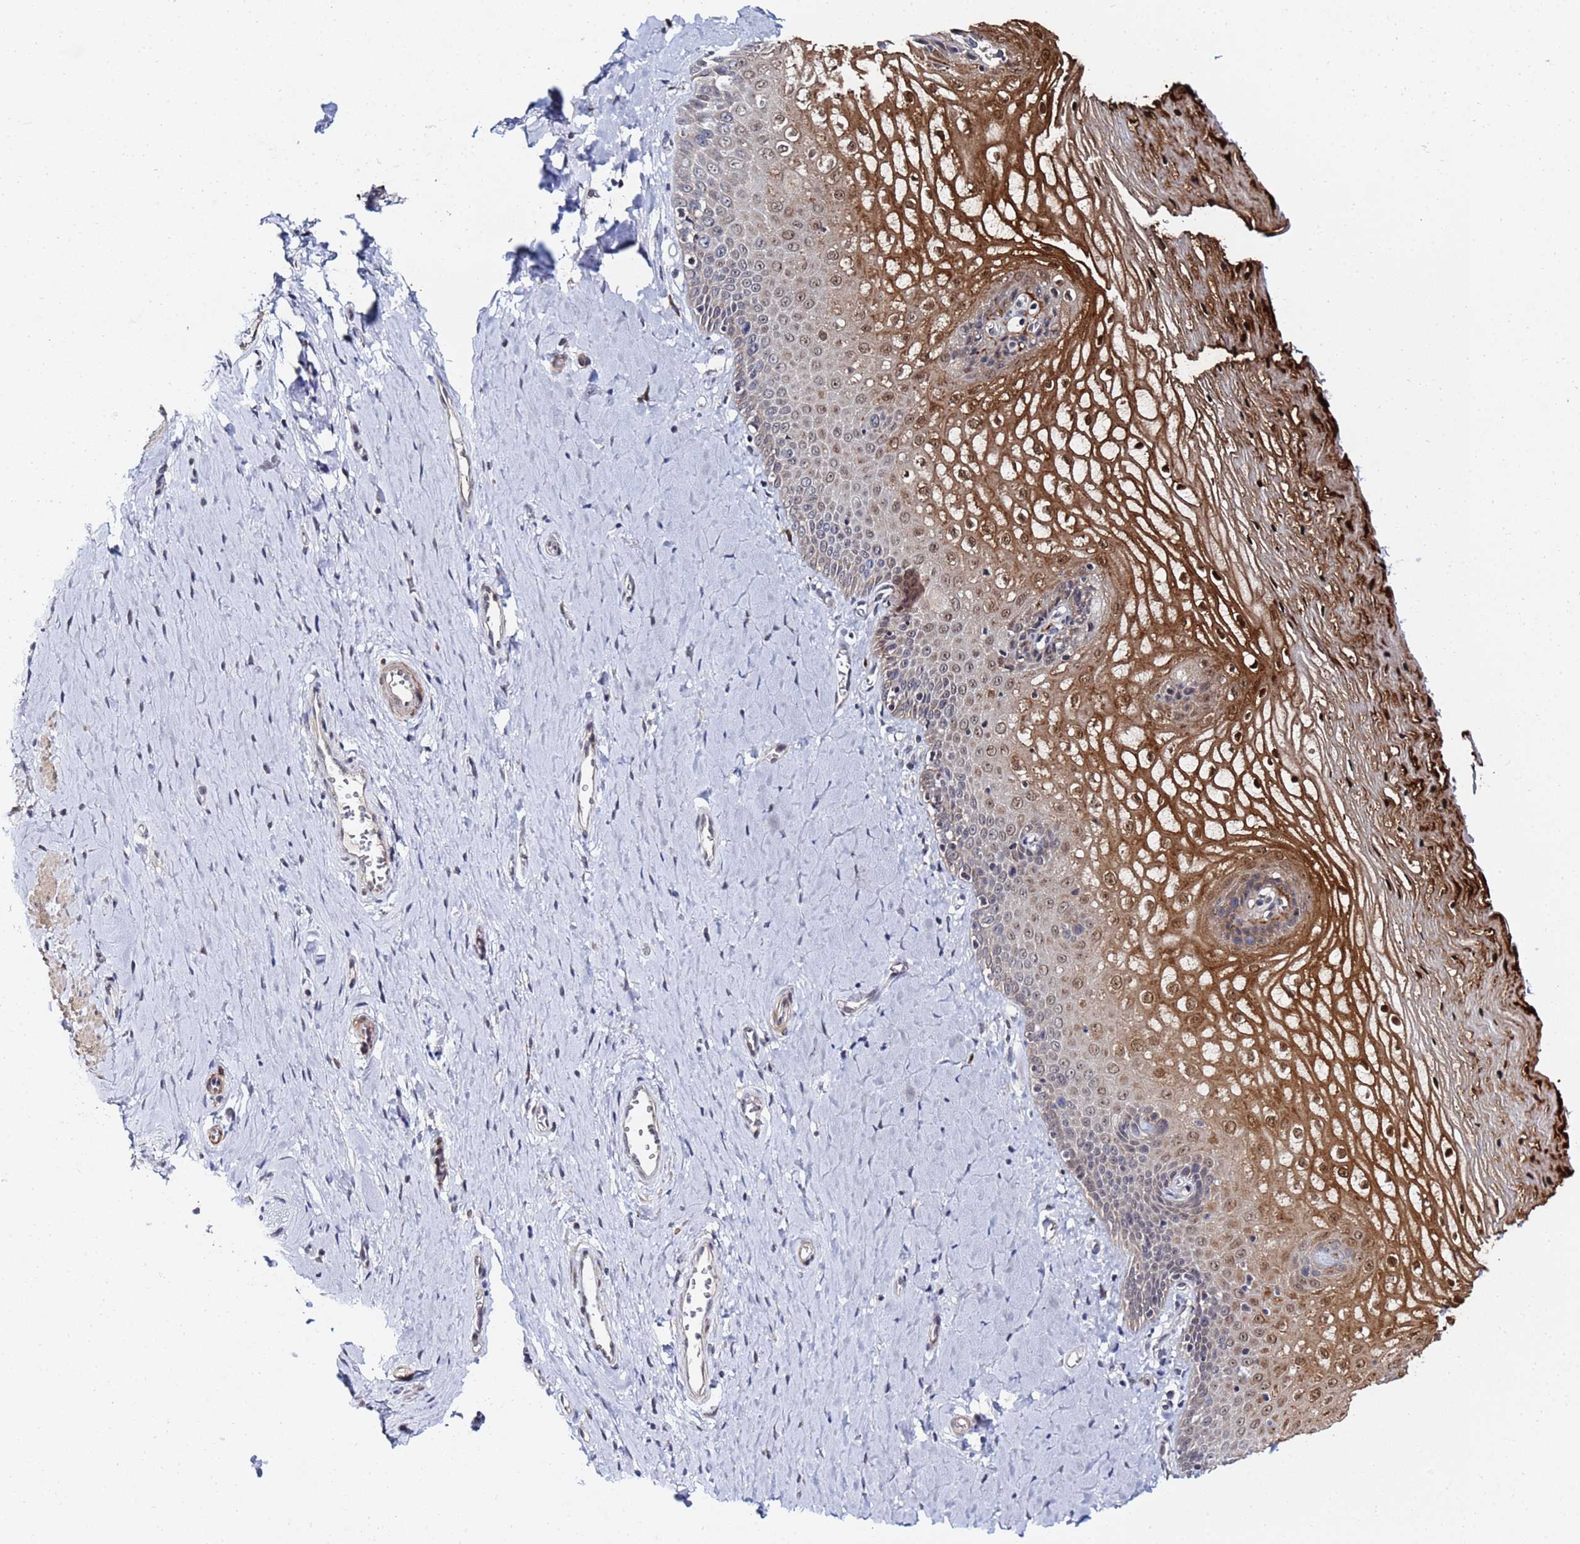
{"staining": {"intensity": "strong", "quantity": "25%-75%", "location": "cytoplasmic/membranous,nuclear"}, "tissue": "vagina", "cell_type": "Squamous epithelial cells", "image_type": "normal", "snomed": [{"axis": "morphology", "description": "Normal tissue, NOS"}, {"axis": "topography", "description": "Vagina"}], "caption": "Approximately 25%-75% of squamous epithelial cells in unremarkable vagina reveal strong cytoplasmic/membranous,nuclear protein positivity as visualized by brown immunohistochemical staining.", "gene": "MTCL1", "patient": {"sex": "female", "age": 65}}